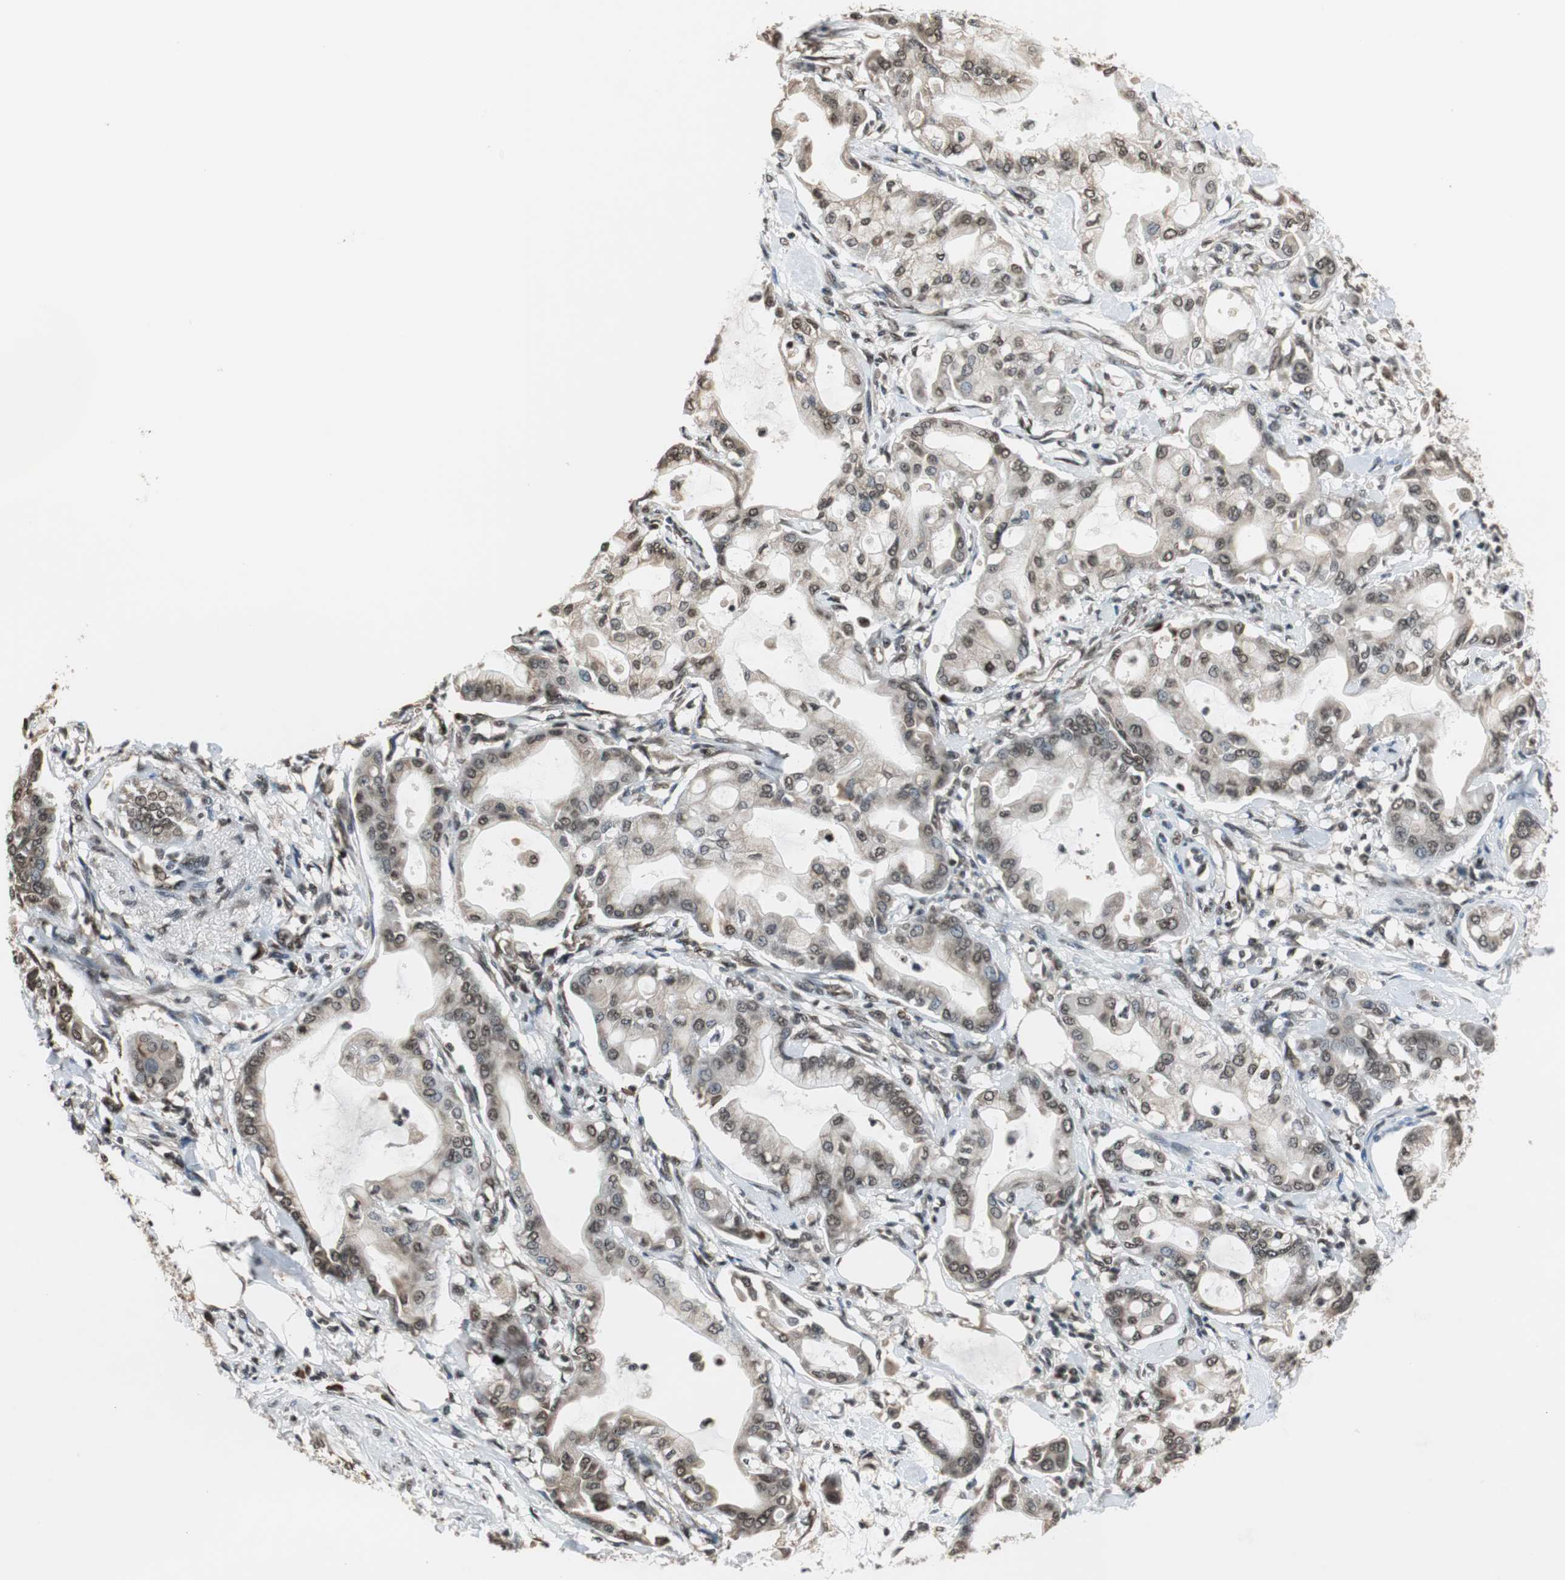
{"staining": {"intensity": "weak", "quantity": ">75%", "location": "cytoplasmic/membranous,nuclear"}, "tissue": "pancreatic cancer", "cell_type": "Tumor cells", "image_type": "cancer", "snomed": [{"axis": "morphology", "description": "Adenocarcinoma, NOS"}, {"axis": "morphology", "description": "Adenocarcinoma, metastatic, NOS"}, {"axis": "topography", "description": "Lymph node"}, {"axis": "topography", "description": "Pancreas"}, {"axis": "topography", "description": "Duodenum"}], "caption": "Immunohistochemical staining of human pancreatic cancer (adenocarcinoma) shows weak cytoplasmic/membranous and nuclear protein expression in about >75% of tumor cells.", "gene": "REST", "patient": {"sex": "female", "age": 64}}